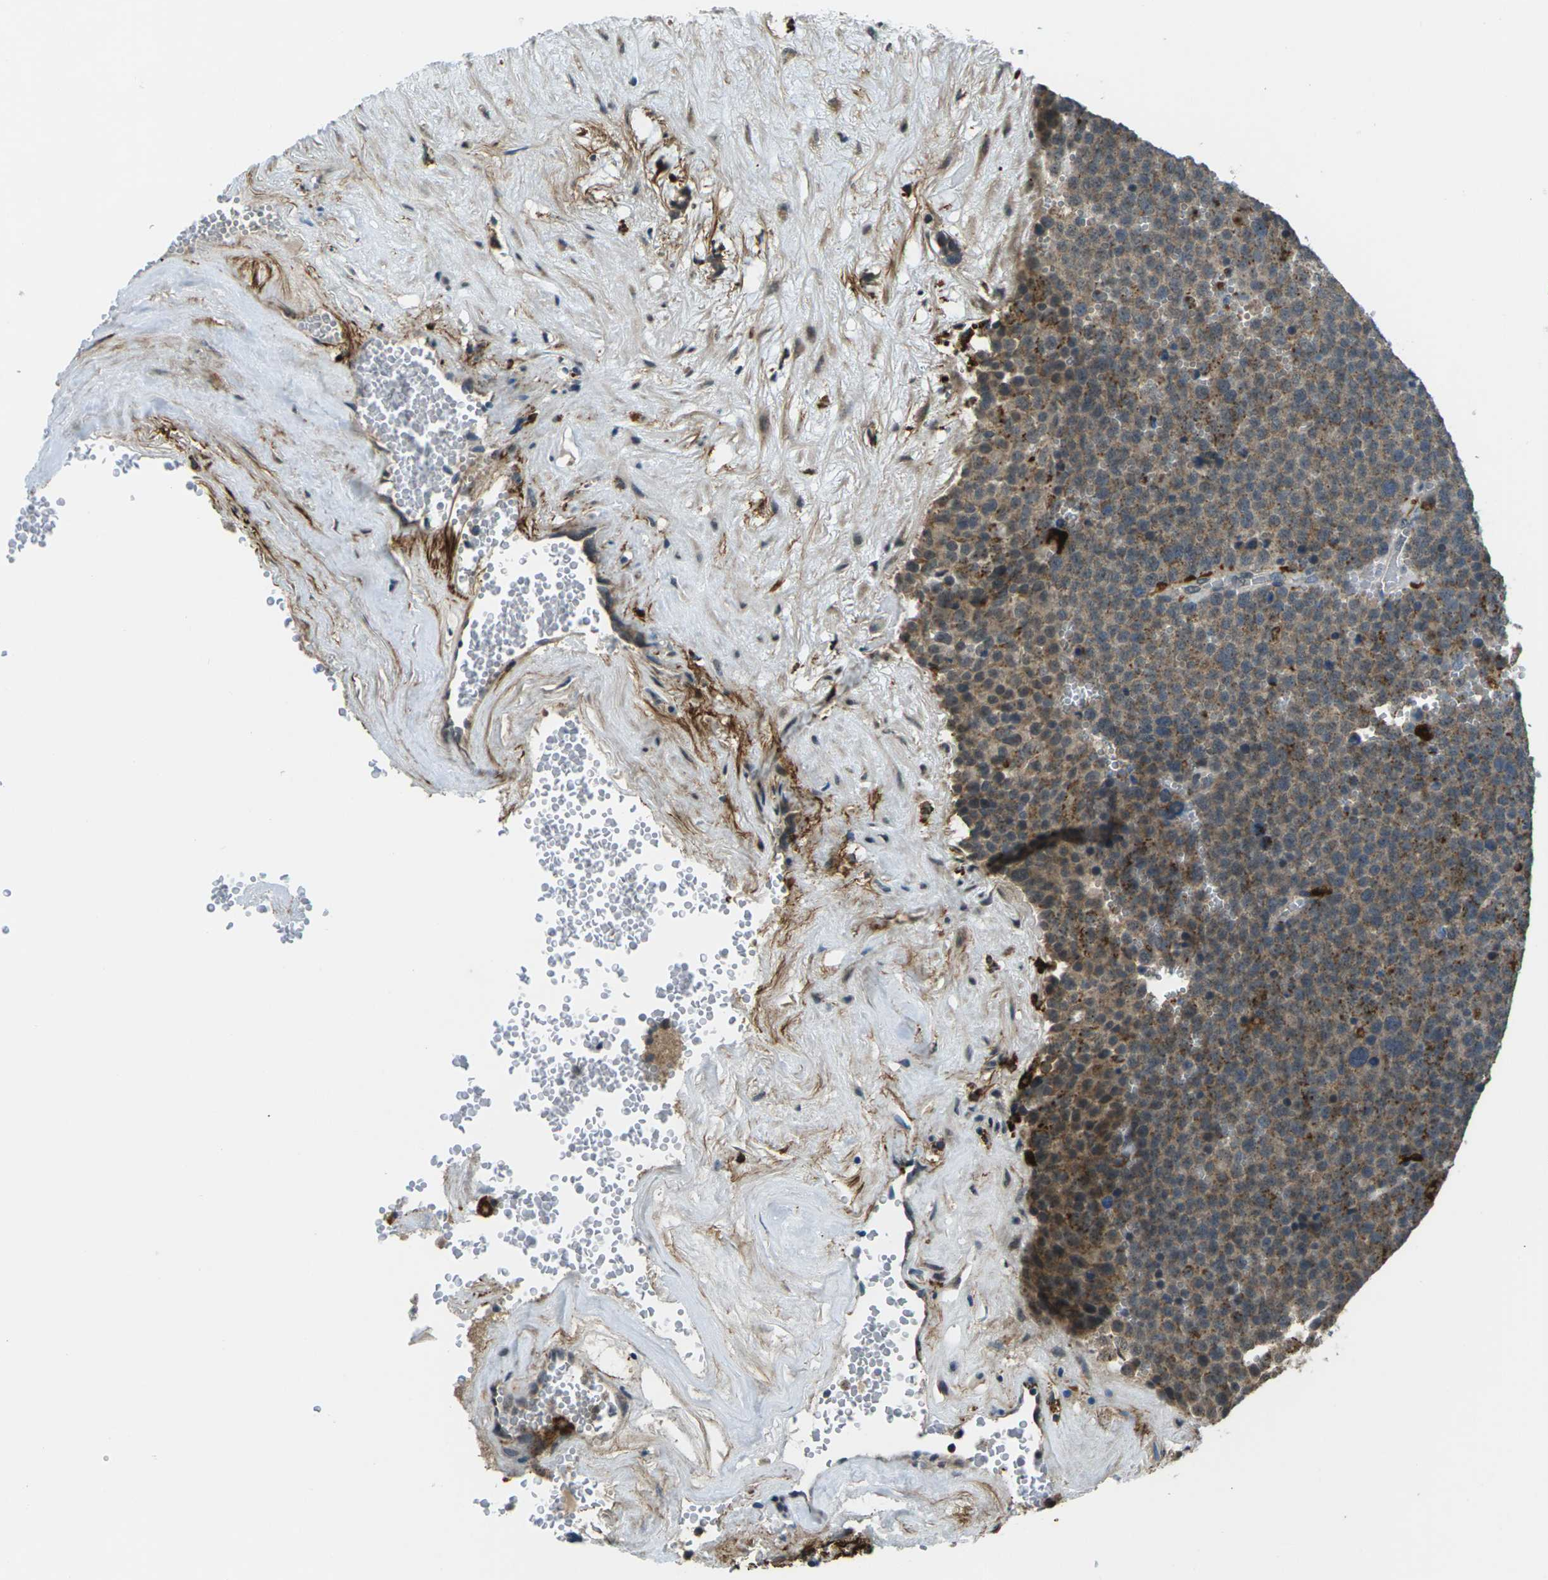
{"staining": {"intensity": "moderate", "quantity": ">75%", "location": "cytoplasmic/membranous"}, "tissue": "testis cancer", "cell_type": "Tumor cells", "image_type": "cancer", "snomed": [{"axis": "morphology", "description": "Seminoma, NOS"}, {"axis": "topography", "description": "Testis"}], "caption": "Human seminoma (testis) stained with a protein marker demonstrates moderate staining in tumor cells.", "gene": "SLC31A2", "patient": {"sex": "male", "age": 71}}